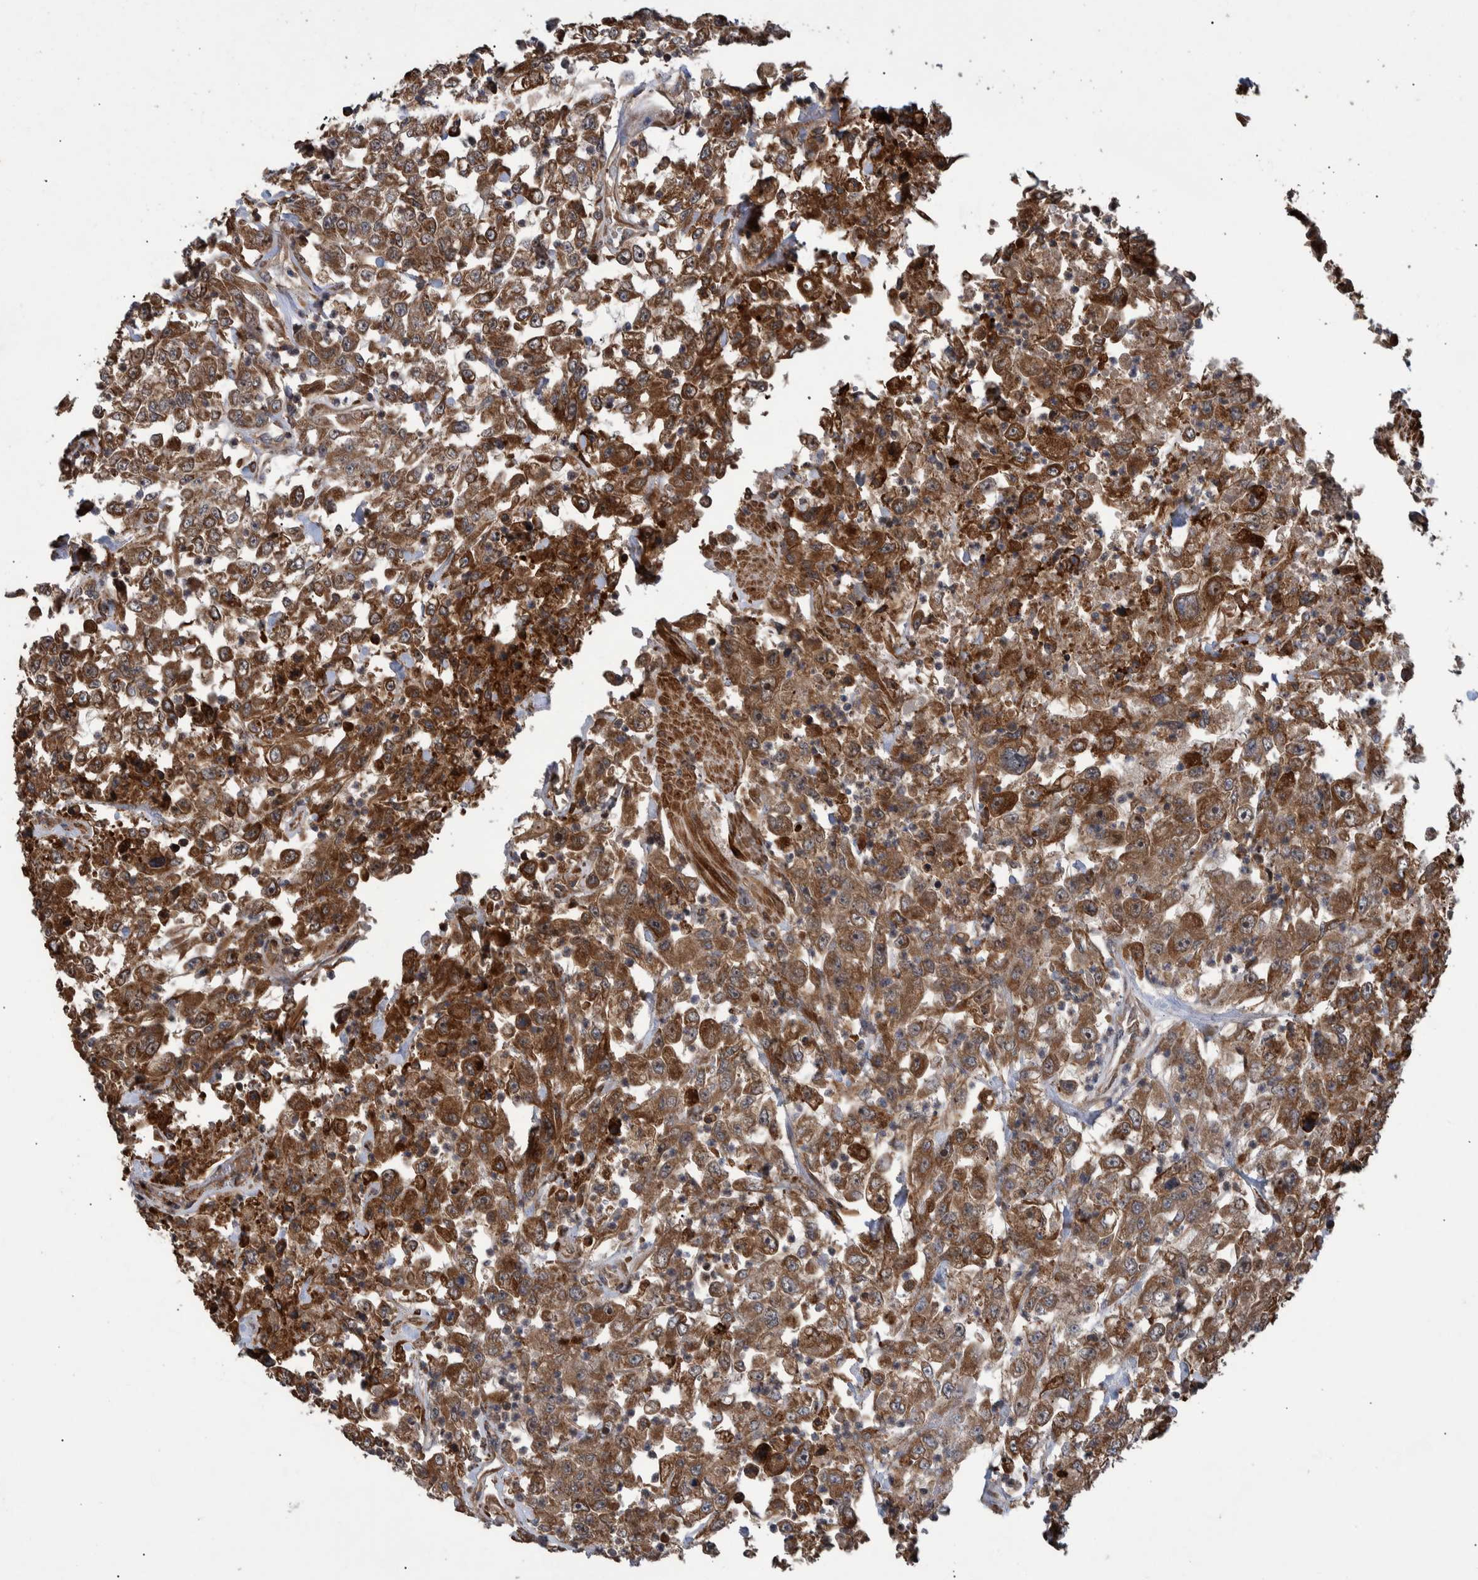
{"staining": {"intensity": "moderate", "quantity": "25%-75%", "location": "cytoplasmic/membranous"}, "tissue": "urothelial cancer", "cell_type": "Tumor cells", "image_type": "cancer", "snomed": [{"axis": "morphology", "description": "Urothelial carcinoma, High grade"}, {"axis": "topography", "description": "Urinary bladder"}], "caption": "DAB immunohistochemical staining of human urothelial carcinoma (high-grade) displays moderate cytoplasmic/membranous protein staining in about 25%-75% of tumor cells.", "gene": "B3GNTL1", "patient": {"sex": "male", "age": 46}}